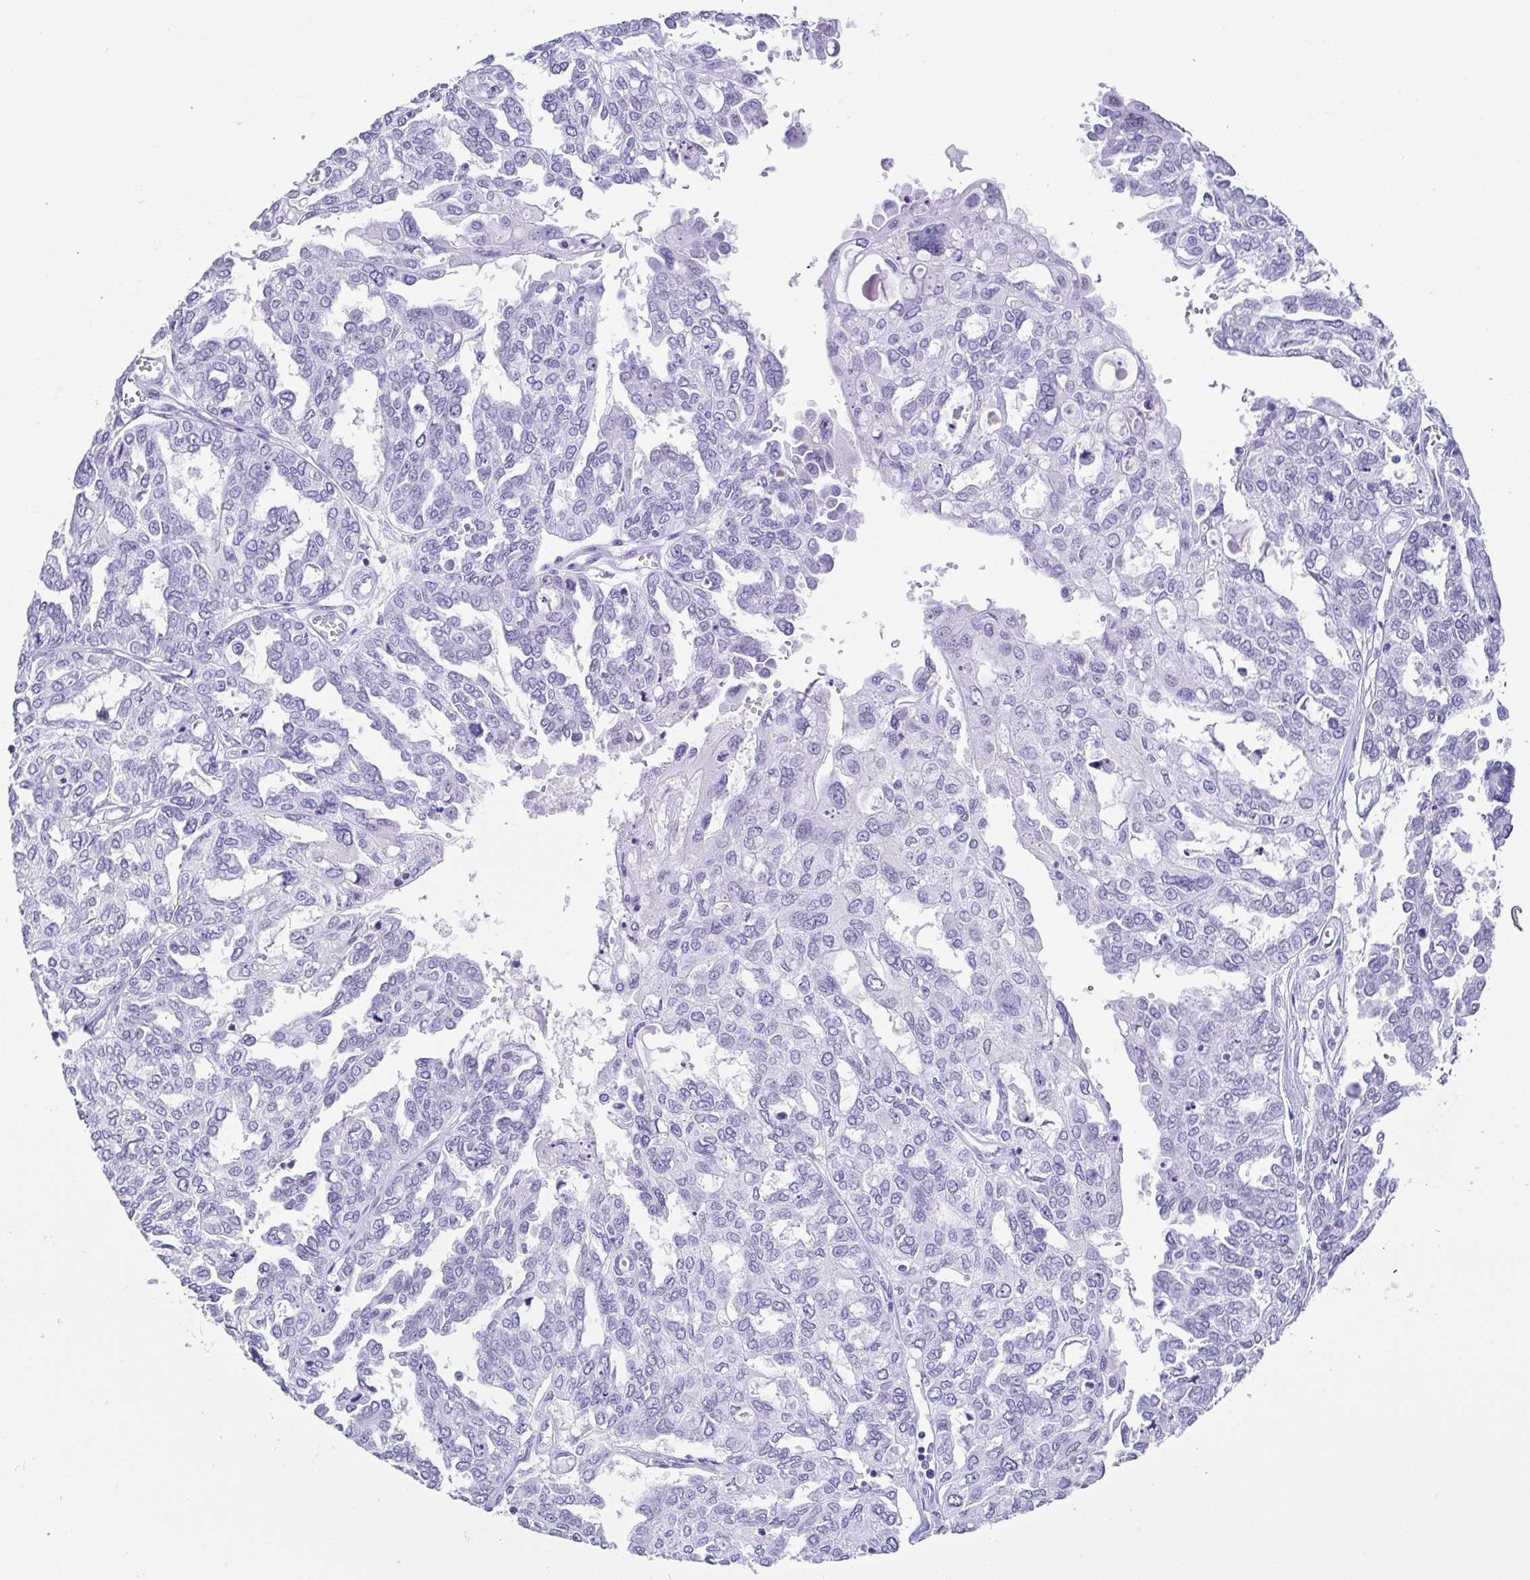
{"staining": {"intensity": "negative", "quantity": "none", "location": "none"}, "tissue": "ovarian cancer", "cell_type": "Tumor cells", "image_type": "cancer", "snomed": [{"axis": "morphology", "description": "Cystadenocarcinoma, serous, NOS"}, {"axis": "topography", "description": "Ovary"}], "caption": "A high-resolution micrograph shows IHC staining of ovarian cancer (serous cystadenocarcinoma), which reveals no significant positivity in tumor cells.", "gene": "ESX1", "patient": {"sex": "female", "age": 53}}